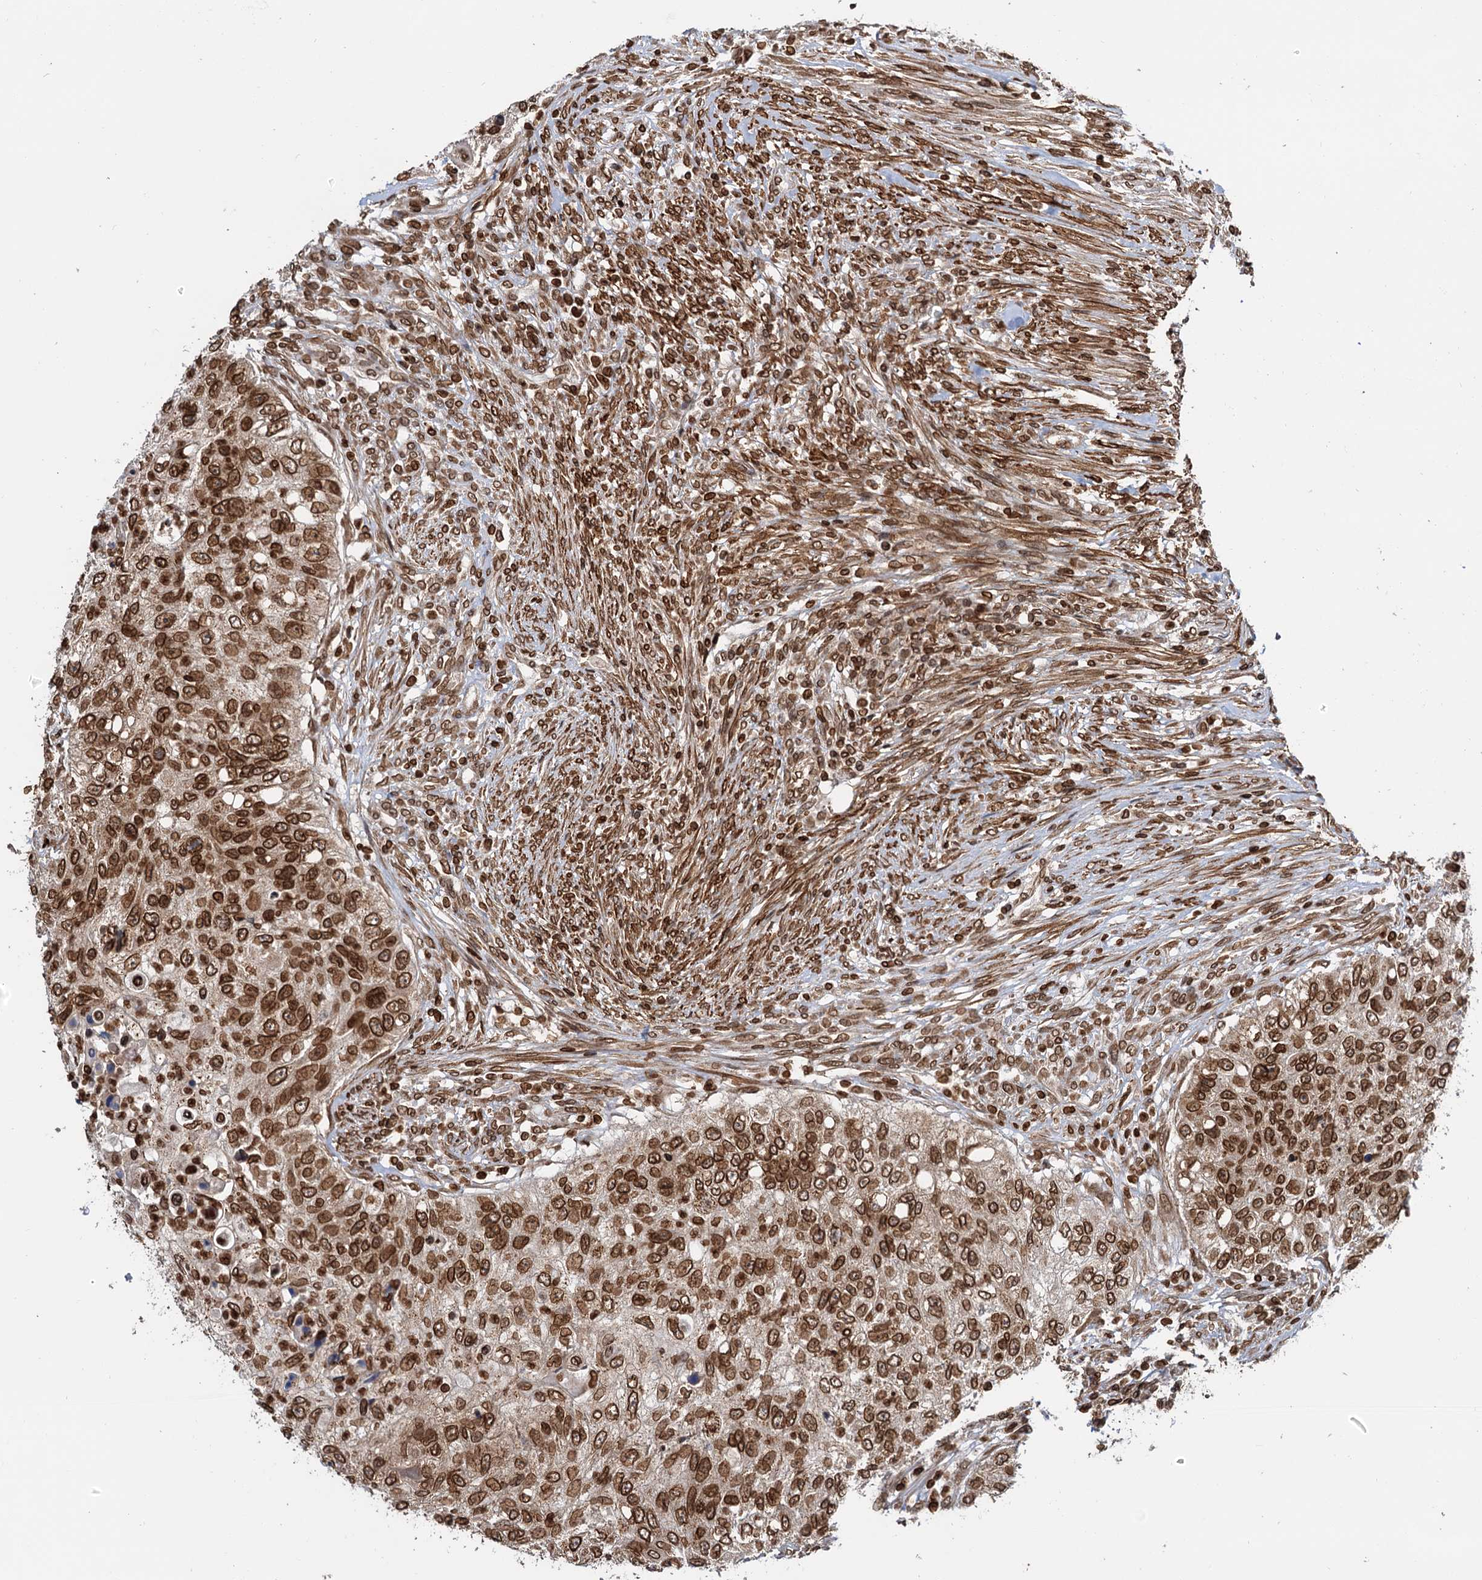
{"staining": {"intensity": "strong", "quantity": ">75%", "location": "cytoplasmic/membranous,nuclear"}, "tissue": "urothelial cancer", "cell_type": "Tumor cells", "image_type": "cancer", "snomed": [{"axis": "morphology", "description": "Urothelial carcinoma, High grade"}, {"axis": "topography", "description": "Urinary bladder"}], "caption": "There is high levels of strong cytoplasmic/membranous and nuclear staining in tumor cells of urothelial cancer, as demonstrated by immunohistochemical staining (brown color).", "gene": "ZC3H13", "patient": {"sex": "female", "age": 60}}